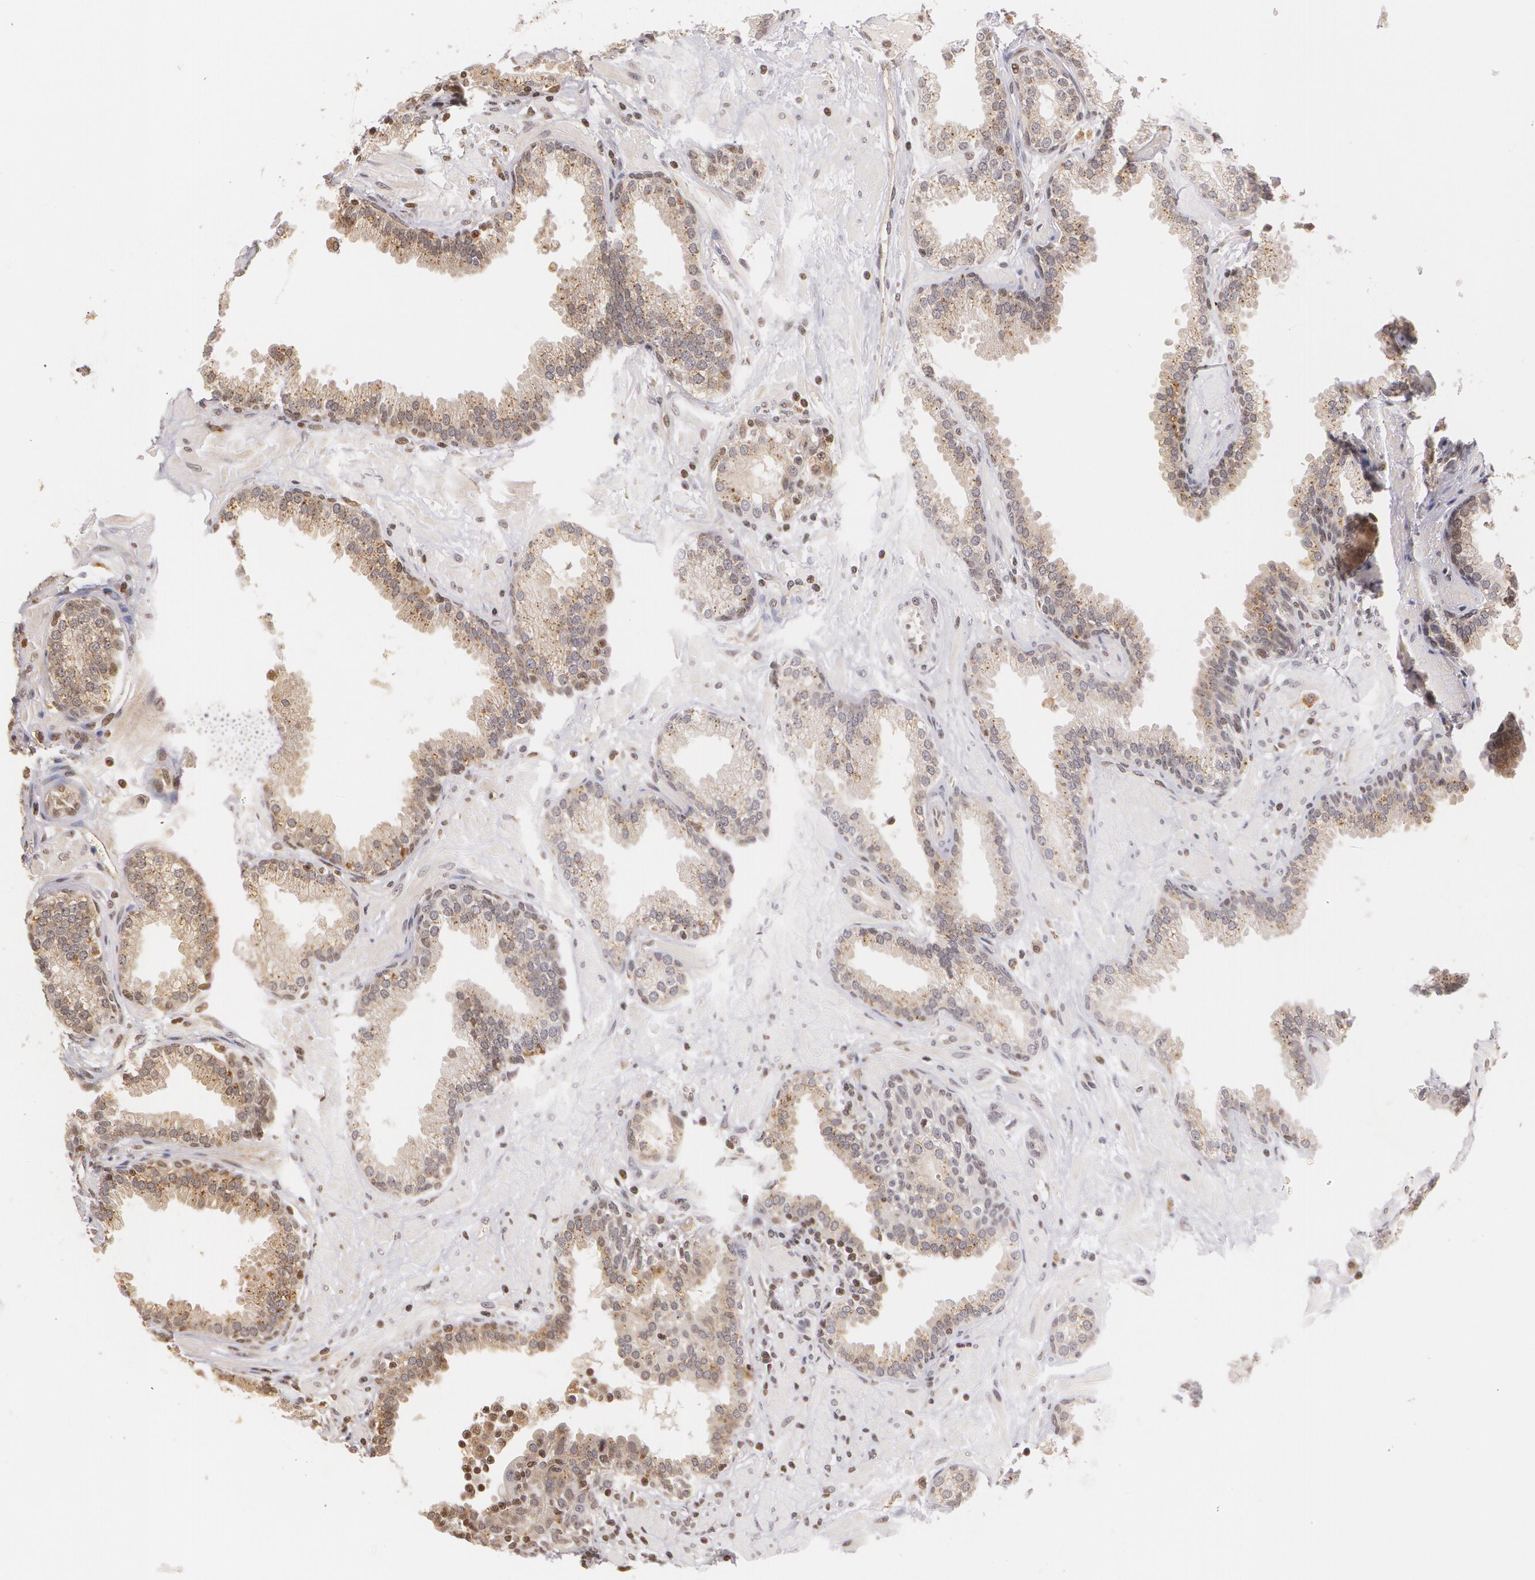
{"staining": {"intensity": "weak", "quantity": ">75%", "location": "cytoplasmic/membranous"}, "tissue": "prostate", "cell_type": "Glandular cells", "image_type": "normal", "snomed": [{"axis": "morphology", "description": "Normal tissue, NOS"}, {"axis": "topography", "description": "Prostate"}], "caption": "Normal prostate demonstrates weak cytoplasmic/membranous expression in approximately >75% of glandular cells (IHC, brightfield microscopy, high magnification)..", "gene": "VAV3", "patient": {"sex": "male", "age": 64}}